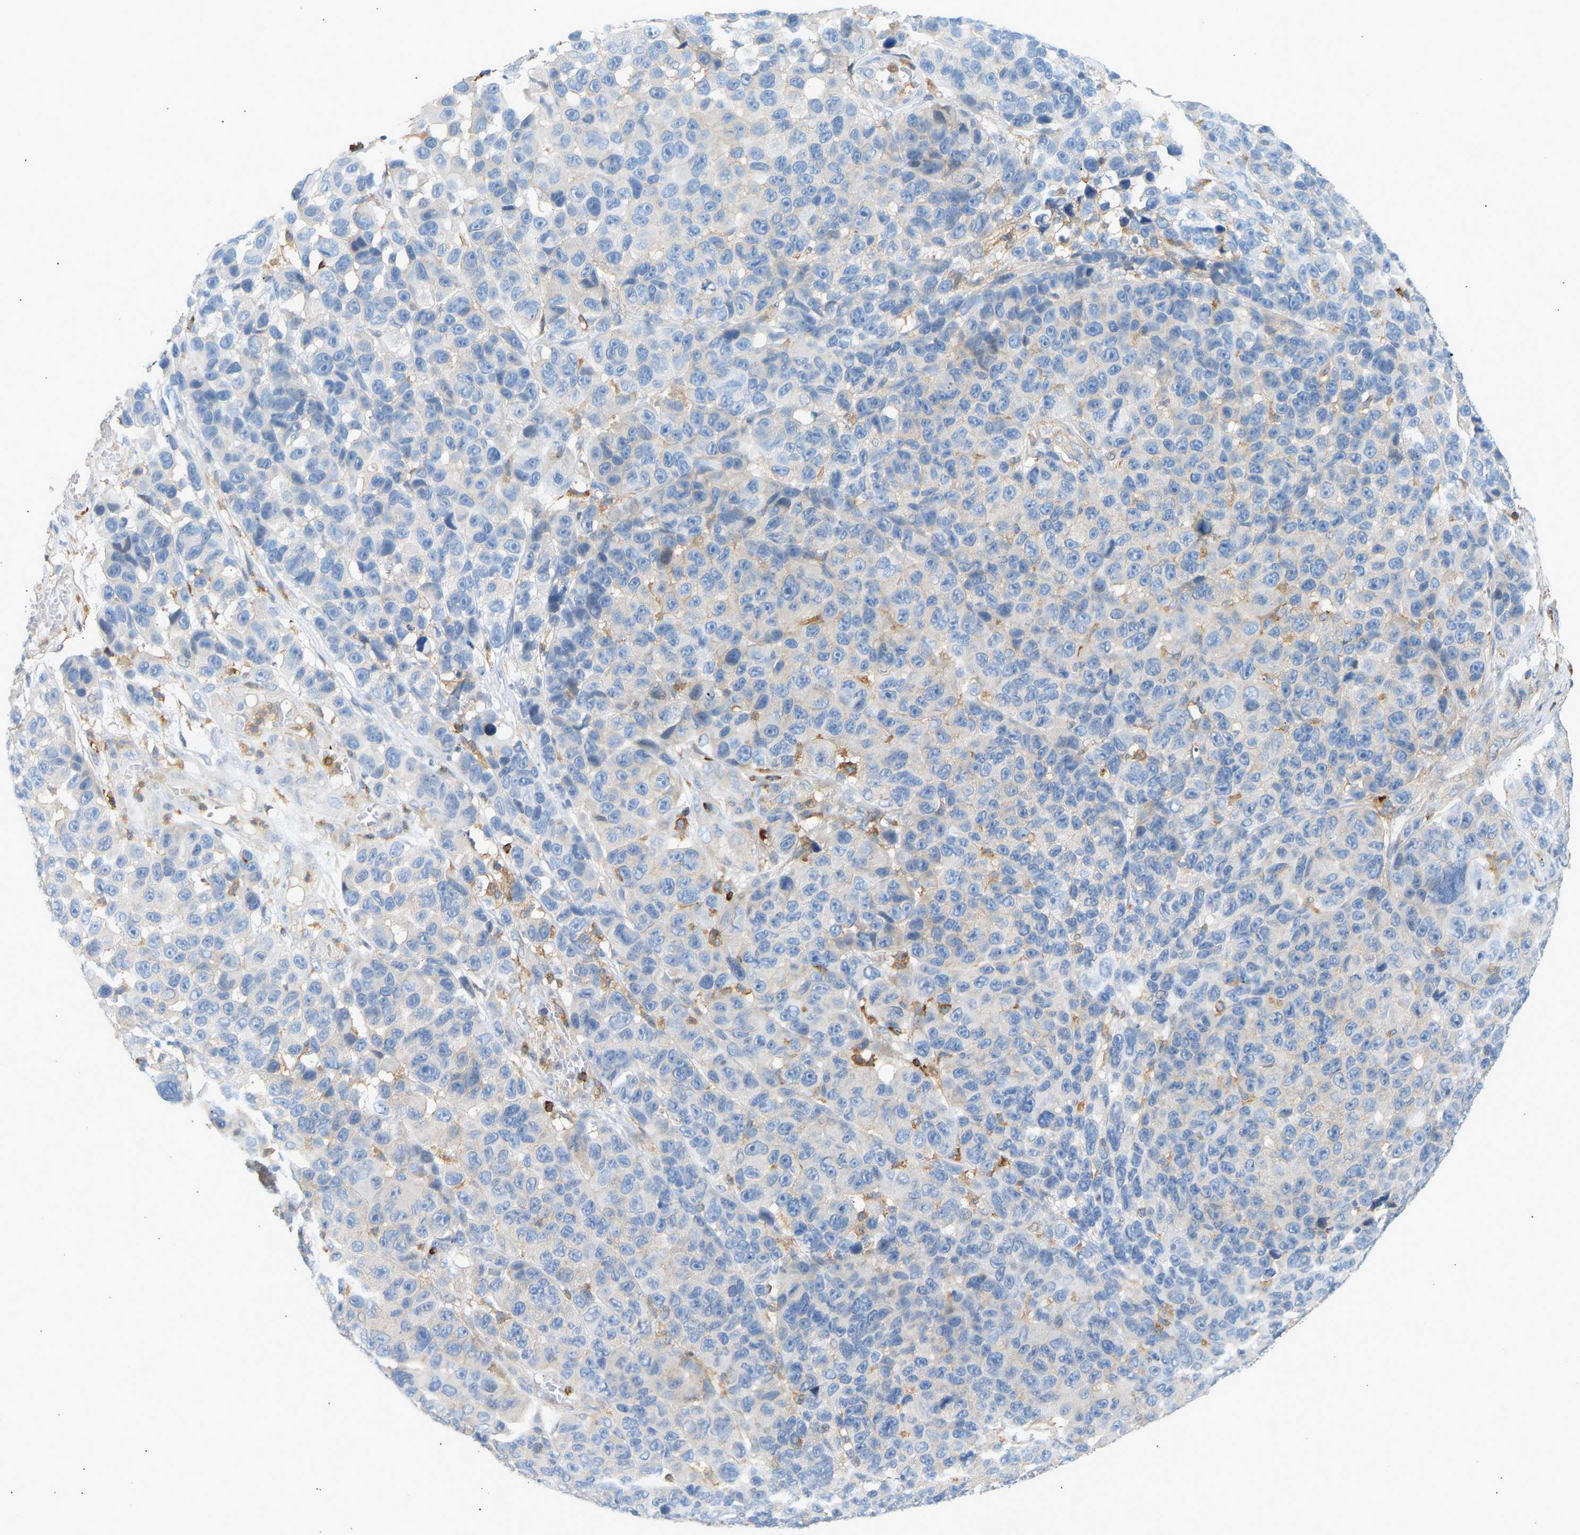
{"staining": {"intensity": "negative", "quantity": "none", "location": "none"}, "tissue": "melanoma", "cell_type": "Tumor cells", "image_type": "cancer", "snomed": [{"axis": "morphology", "description": "Malignant melanoma, NOS"}, {"axis": "topography", "description": "Skin"}], "caption": "The image exhibits no significant staining in tumor cells of melanoma.", "gene": "FNBP1", "patient": {"sex": "male", "age": 53}}